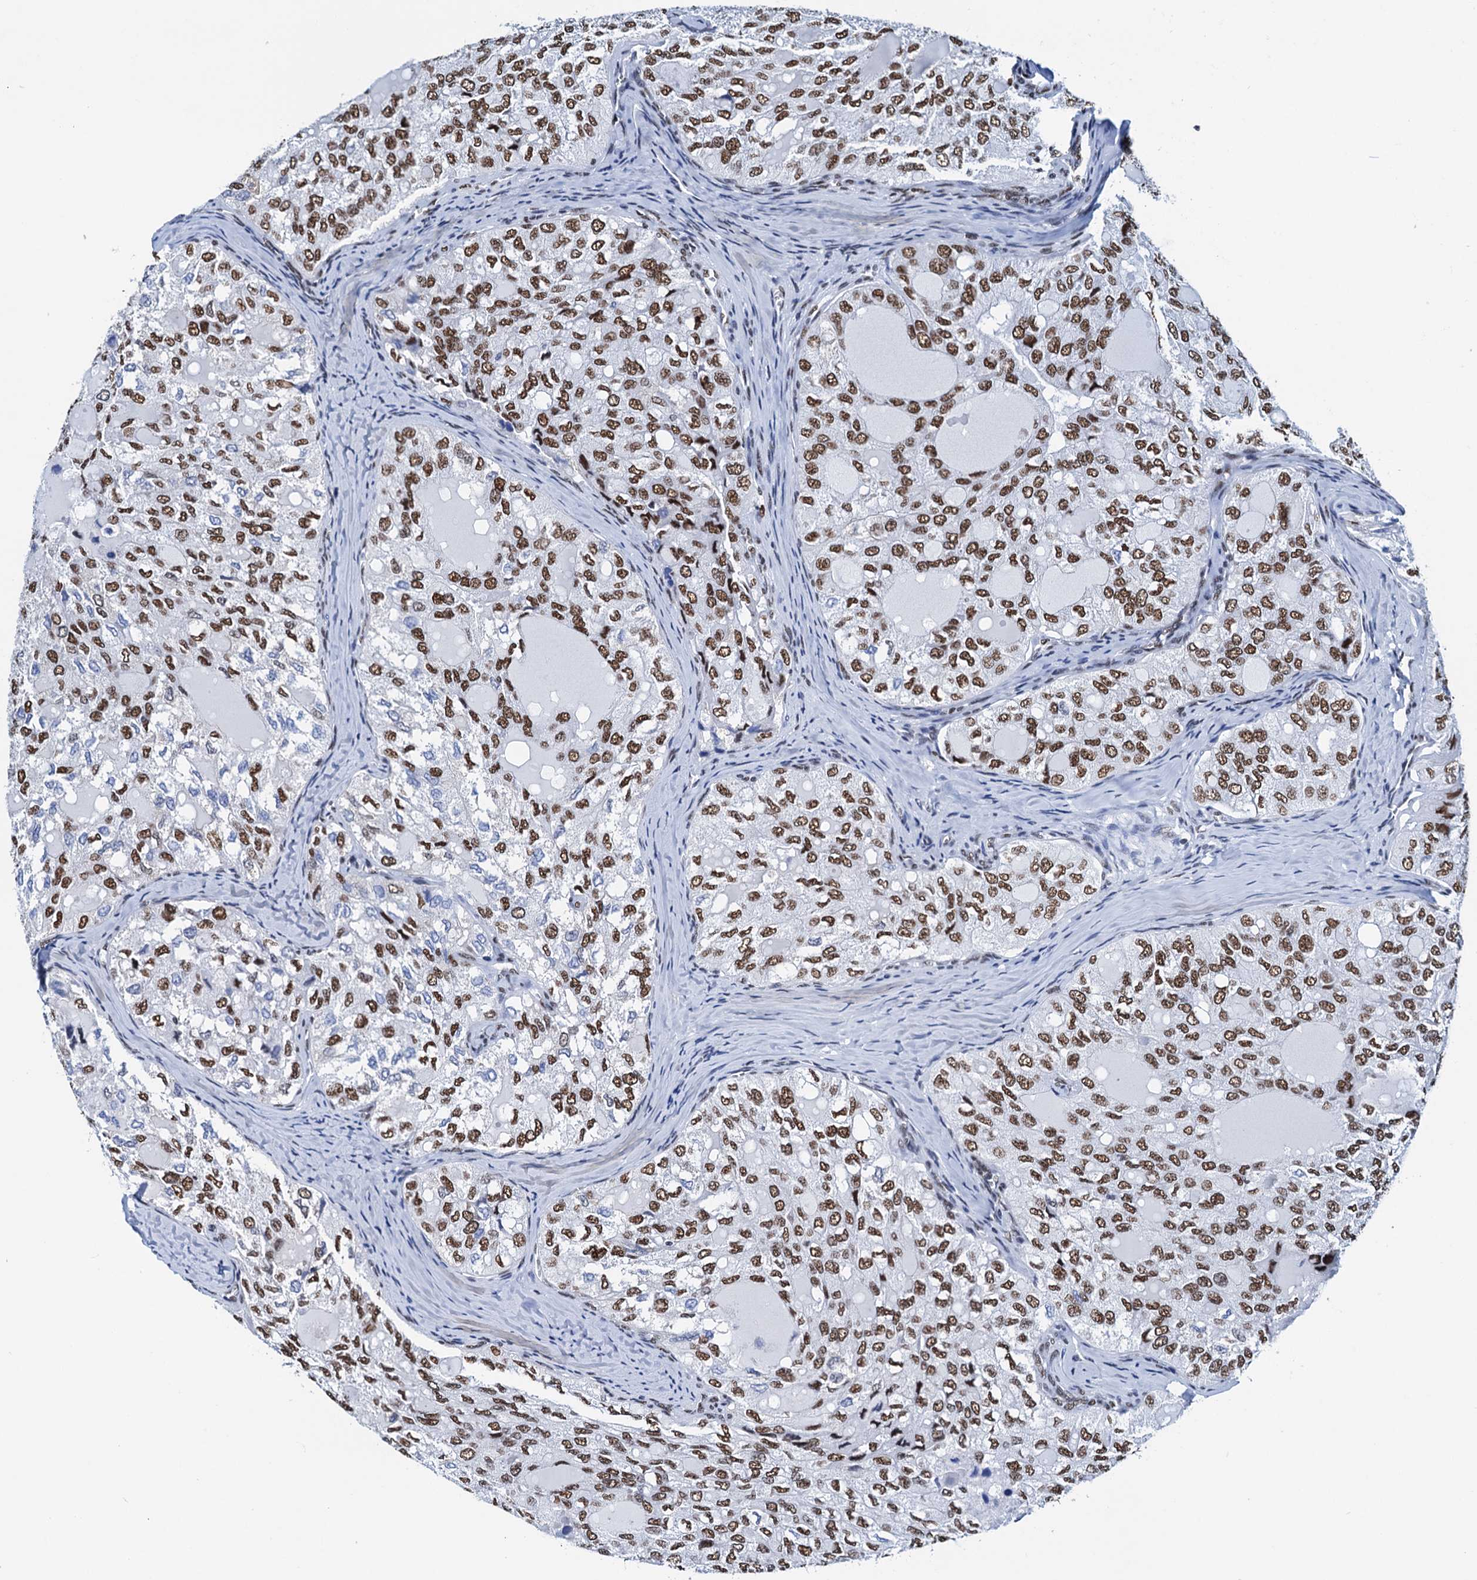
{"staining": {"intensity": "moderate", "quantity": ">75%", "location": "nuclear"}, "tissue": "thyroid cancer", "cell_type": "Tumor cells", "image_type": "cancer", "snomed": [{"axis": "morphology", "description": "Follicular adenoma carcinoma, NOS"}, {"axis": "topography", "description": "Thyroid gland"}], "caption": "Immunohistochemistry (IHC) micrograph of neoplastic tissue: human thyroid cancer (follicular adenoma carcinoma) stained using immunohistochemistry (IHC) demonstrates medium levels of moderate protein expression localized specifically in the nuclear of tumor cells, appearing as a nuclear brown color.", "gene": "SLTM", "patient": {"sex": "male", "age": 75}}